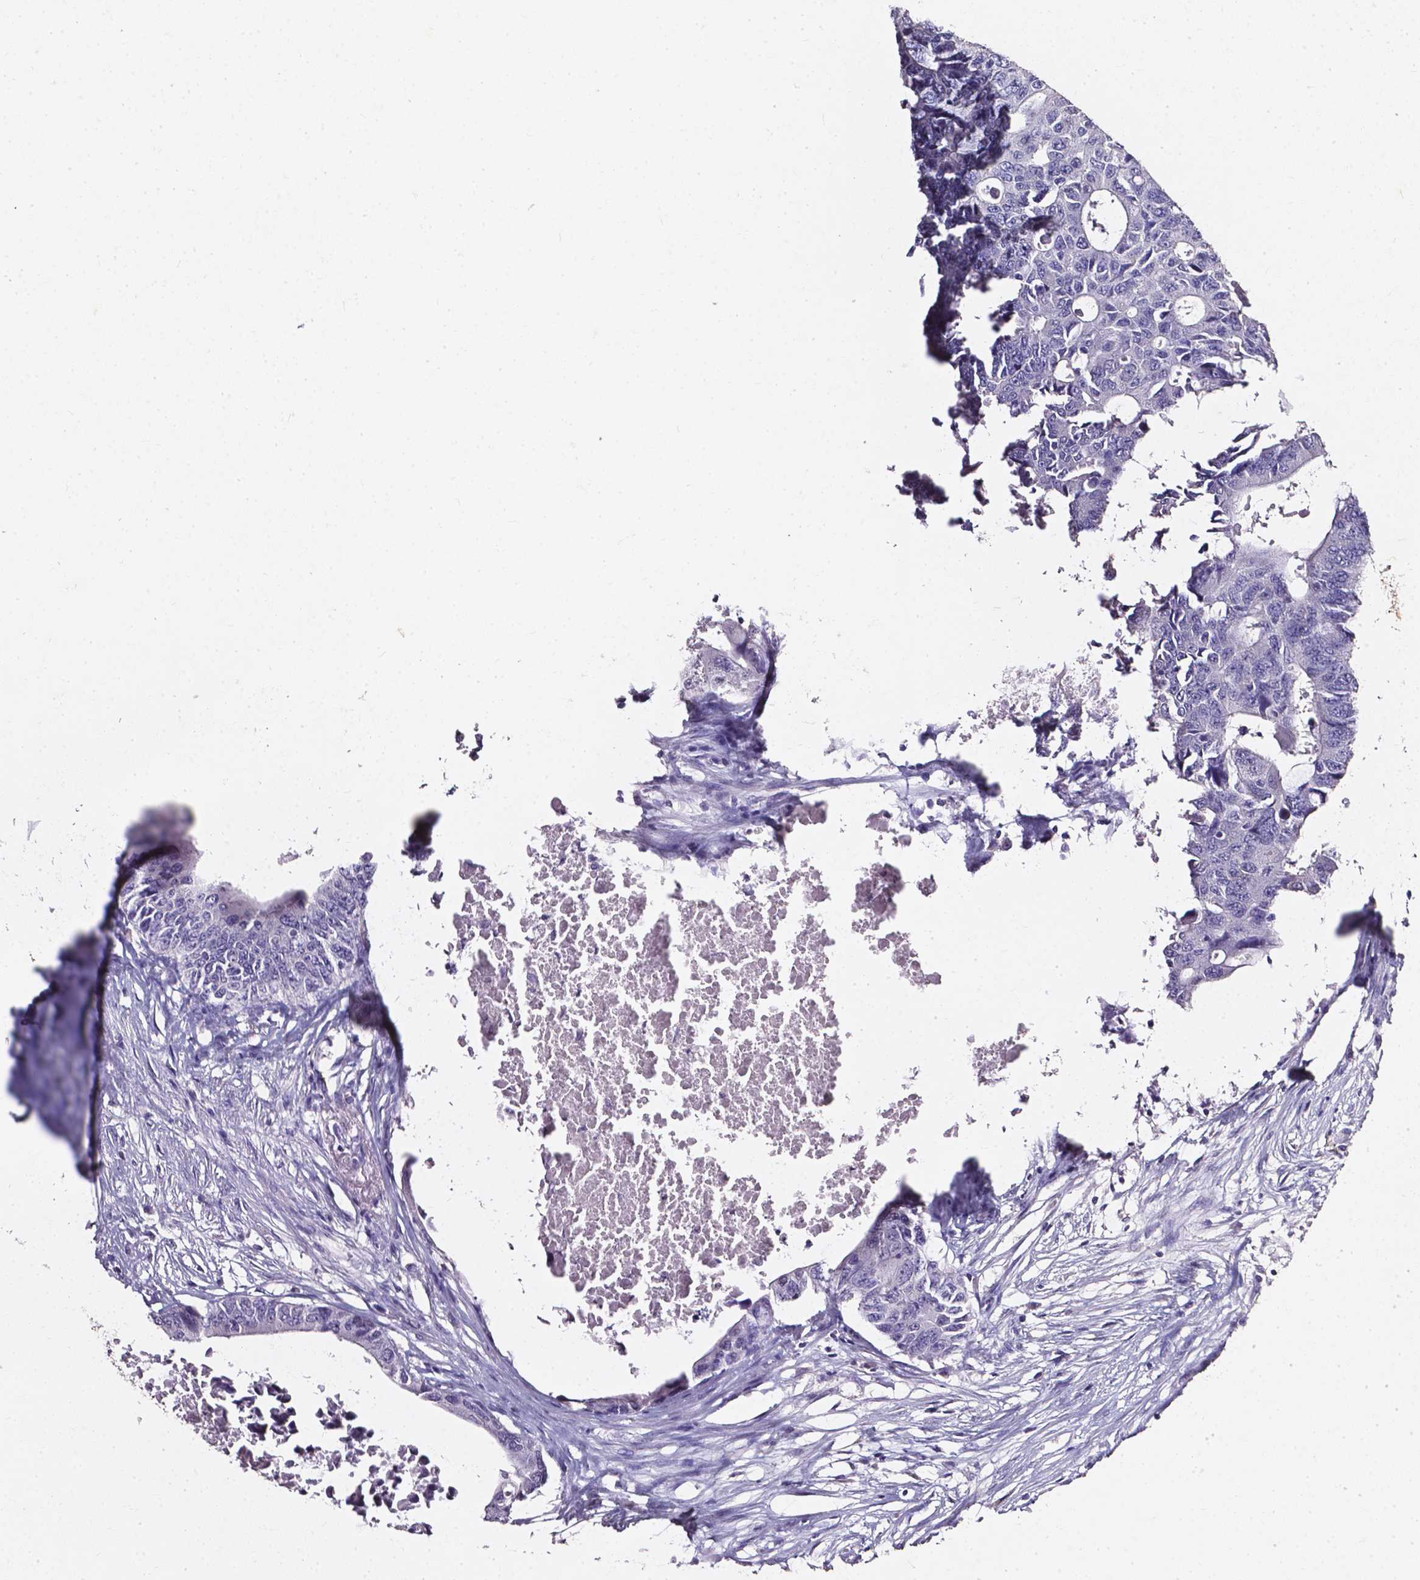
{"staining": {"intensity": "negative", "quantity": "none", "location": "none"}, "tissue": "colorectal cancer", "cell_type": "Tumor cells", "image_type": "cancer", "snomed": [{"axis": "morphology", "description": "Adenocarcinoma, NOS"}, {"axis": "topography", "description": "Colon"}], "caption": "Tumor cells show no significant protein positivity in colorectal adenocarcinoma.", "gene": "AKR1B10", "patient": {"sex": "male", "age": 71}}